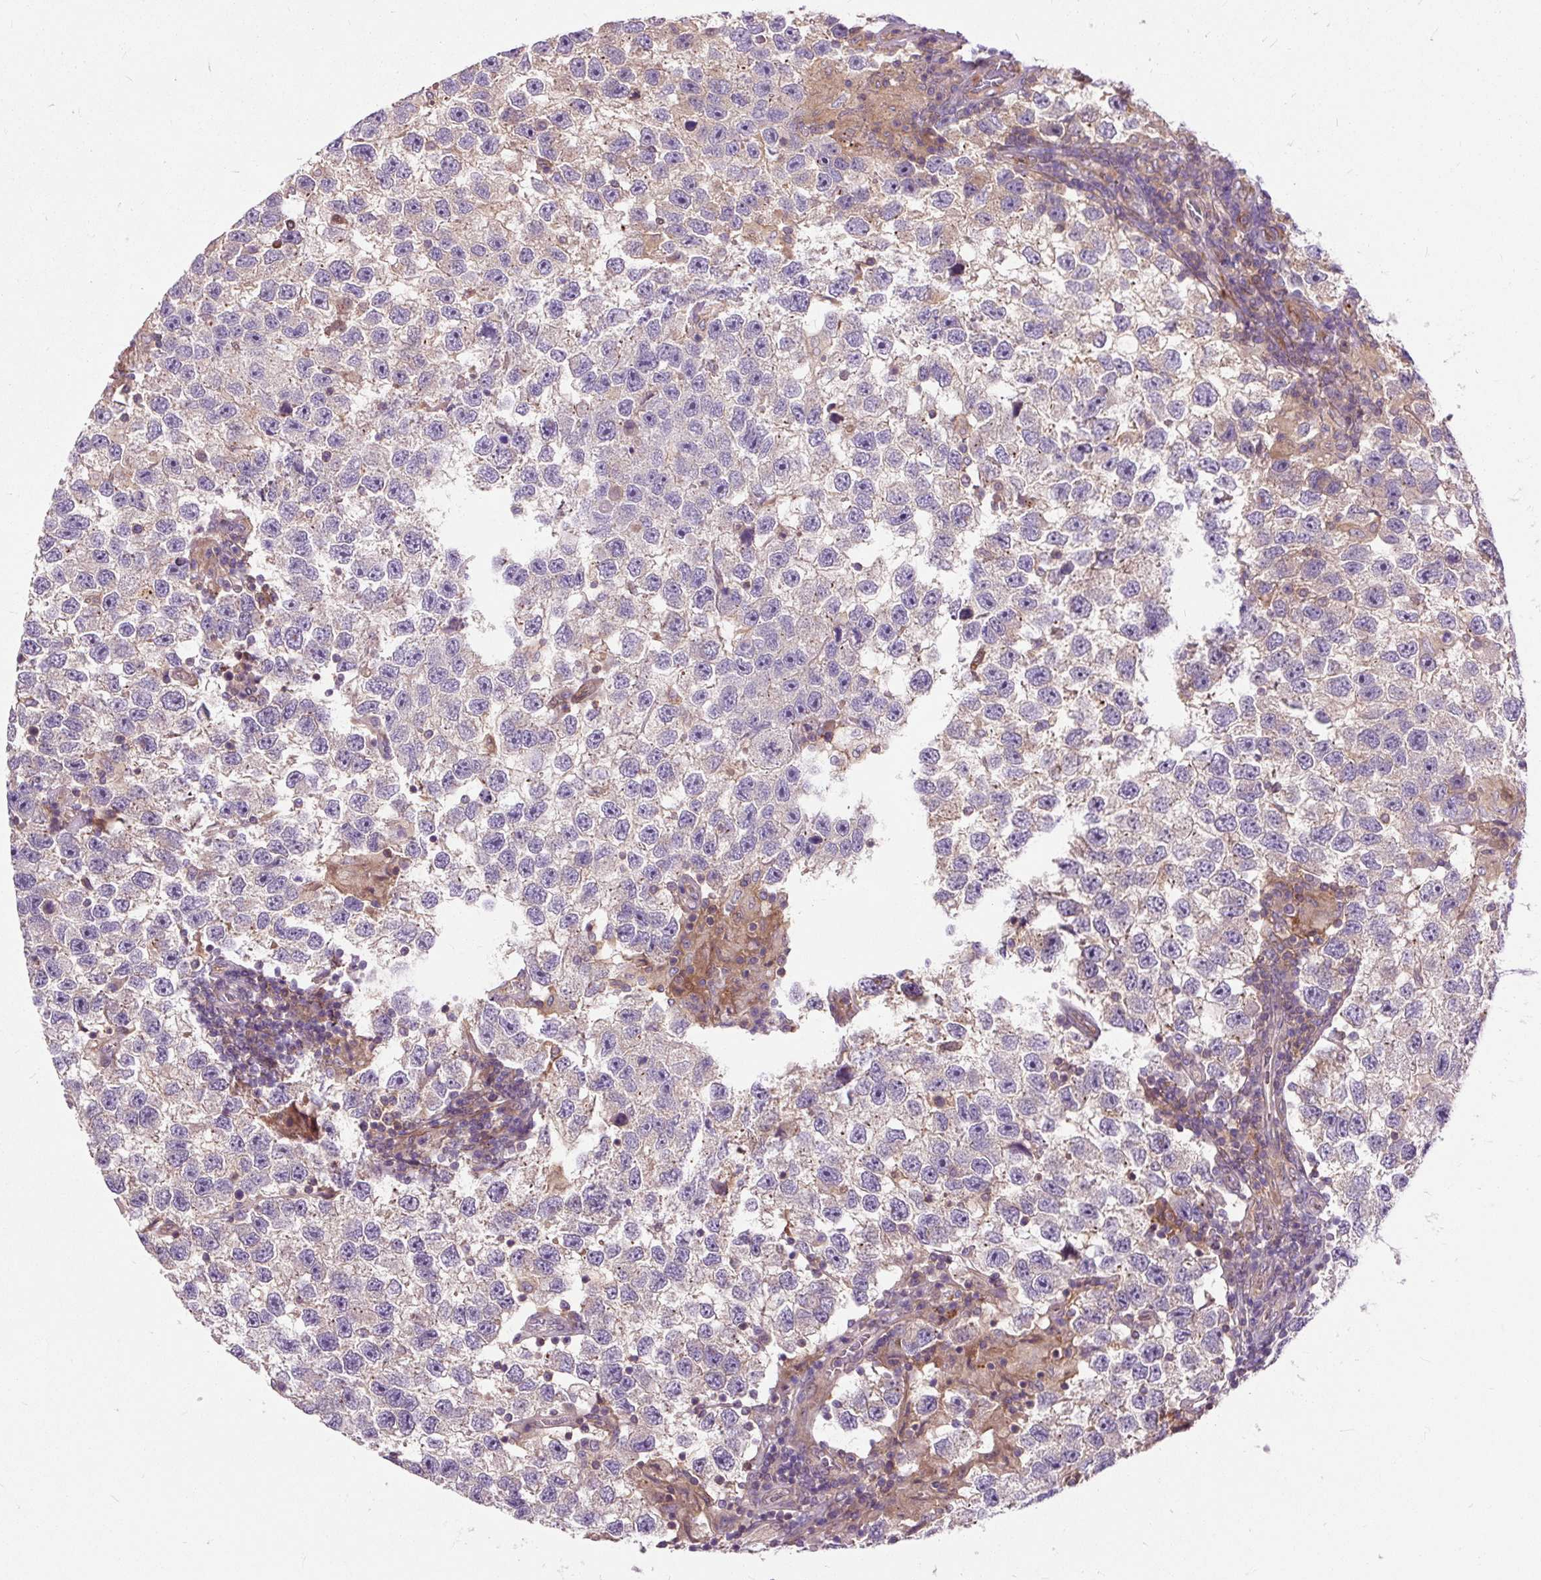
{"staining": {"intensity": "negative", "quantity": "none", "location": "none"}, "tissue": "testis cancer", "cell_type": "Tumor cells", "image_type": "cancer", "snomed": [{"axis": "morphology", "description": "Seminoma, NOS"}, {"axis": "topography", "description": "Testis"}], "caption": "Immunohistochemistry of human testis cancer (seminoma) demonstrates no positivity in tumor cells.", "gene": "PCDHGB3", "patient": {"sex": "male", "age": 26}}